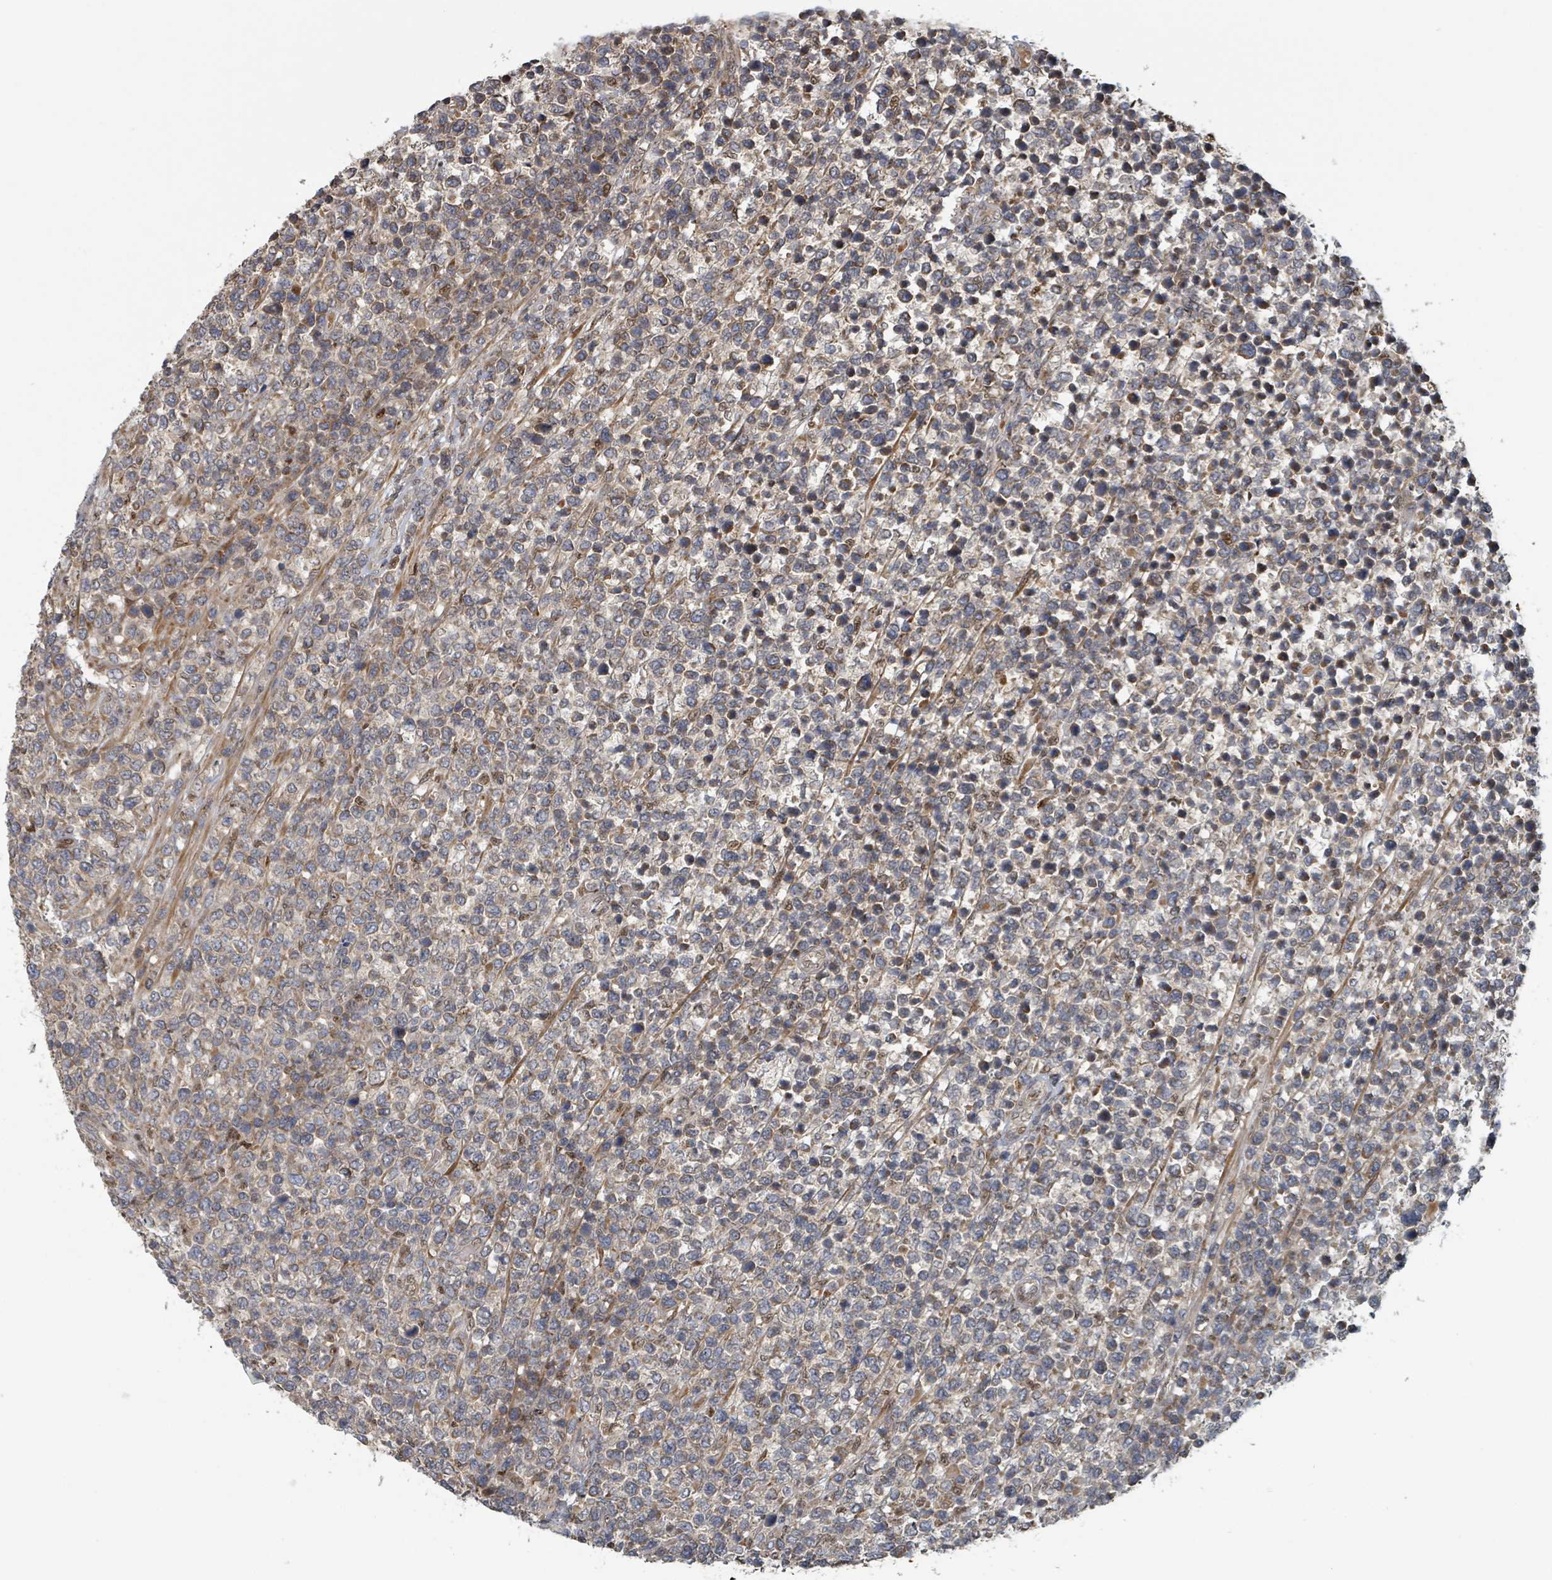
{"staining": {"intensity": "moderate", "quantity": ">75%", "location": "cytoplasmic/membranous"}, "tissue": "lymphoma", "cell_type": "Tumor cells", "image_type": "cancer", "snomed": [{"axis": "morphology", "description": "Malignant lymphoma, non-Hodgkin's type, High grade"}, {"axis": "topography", "description": "Soft tissue"}], "caption": "Immunohistochemistry (DAB) staining of high-grade malignant lymphoma, non-Hodgkin's type reveals moderate cytoplasmic/membranous protein positivity in approximately >75% of tumor cells.", "gene": "HIVEP1", "patient": {"sex": "female", "age": 56}}